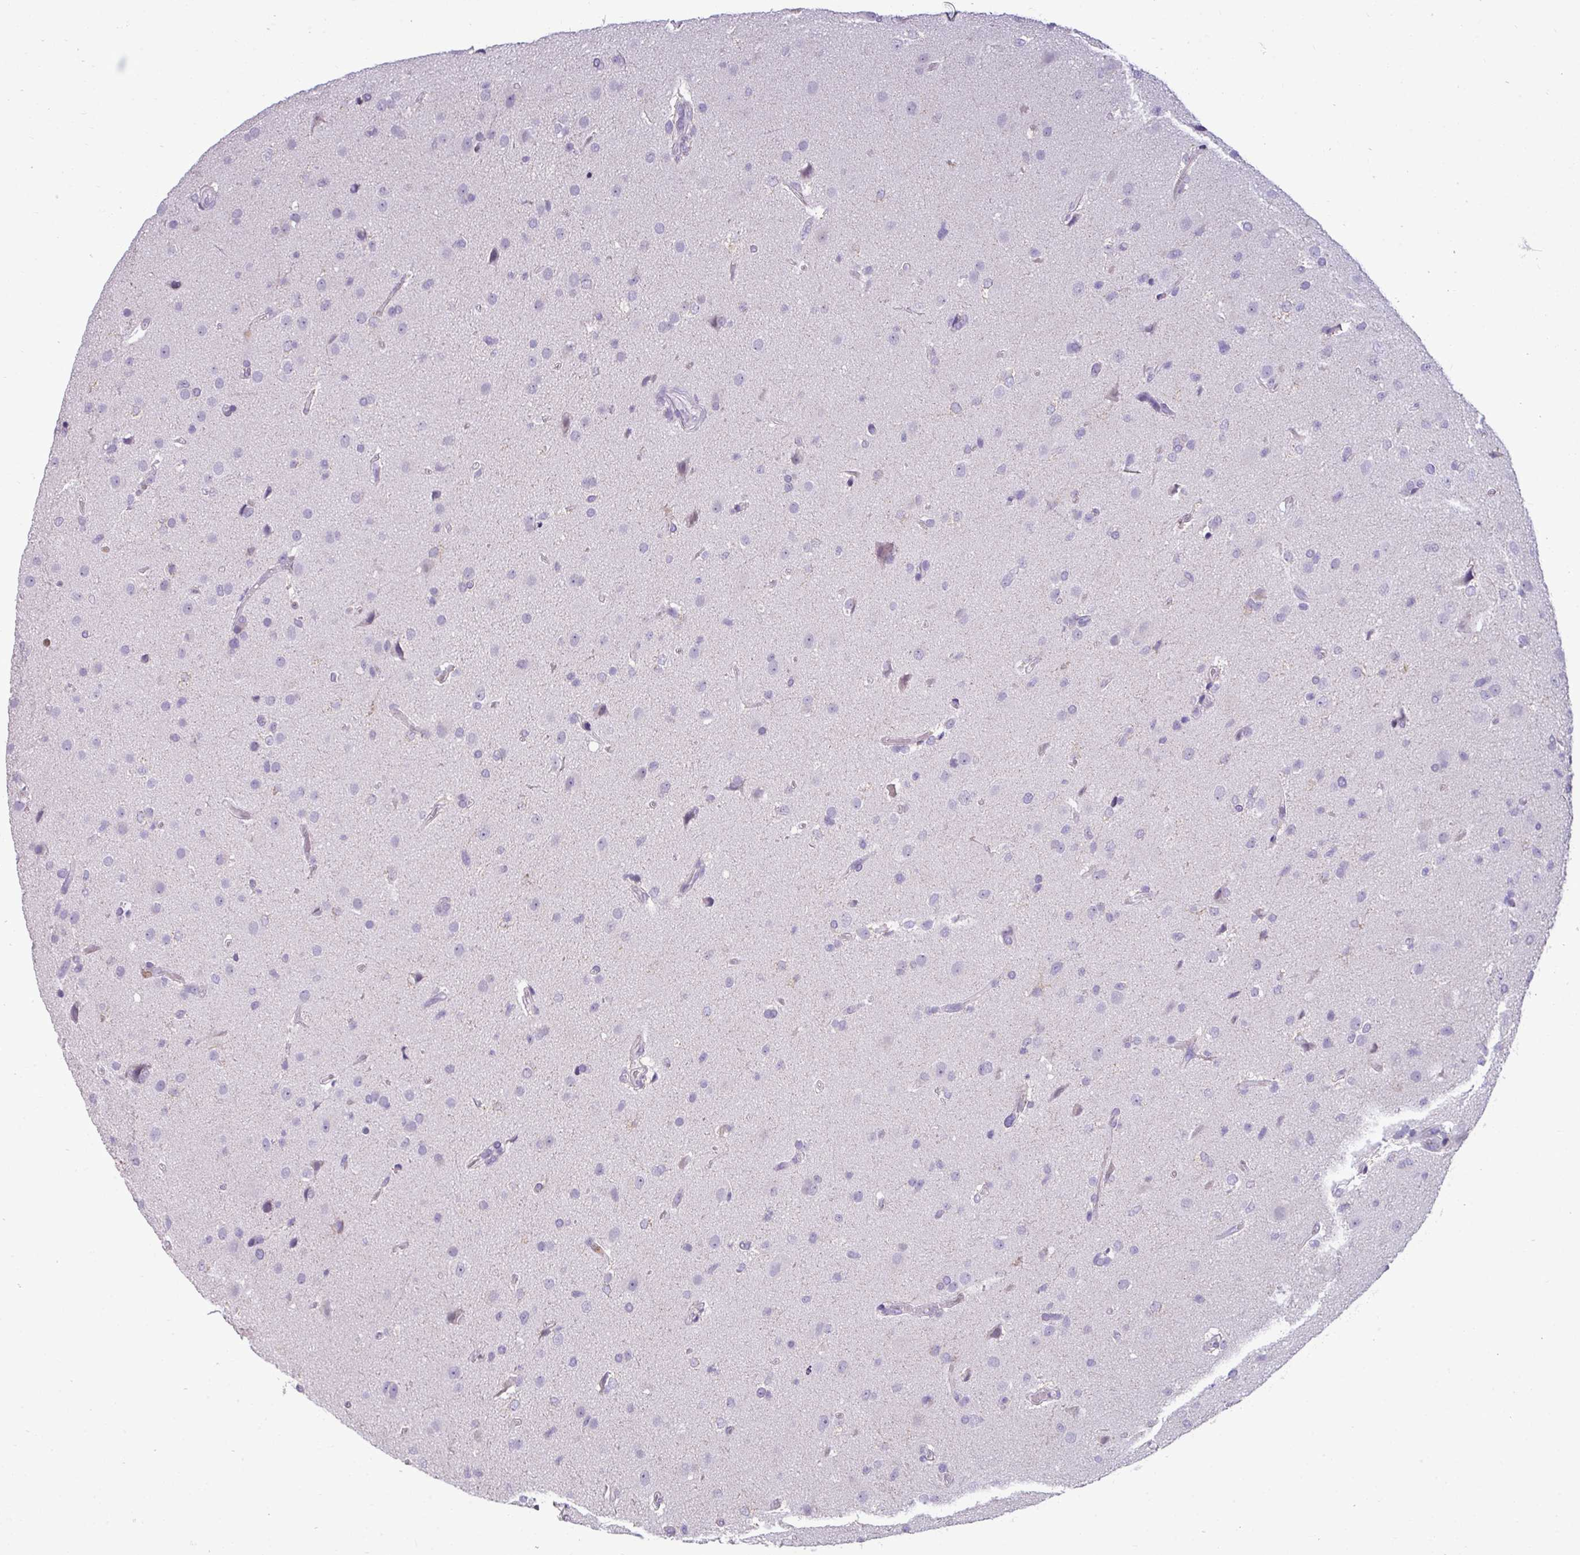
{"staining": {"intensity": "negative", "quantity": "none", "location": "none"}, "tissue": "glioma", "cell_type": "Tumor cells", "image_type": "cancer", "snomed": [{"axis": "morphology", "description": "Glioma, malignant, High grade"}, {"axis": "topography", "description": "Brain"}], "caption": "IHC of malignant glioma (high-grade) shows no staining in tumor cells.", "gene": "TRIM39", "patient": {"sex": "male", "age": 33}}